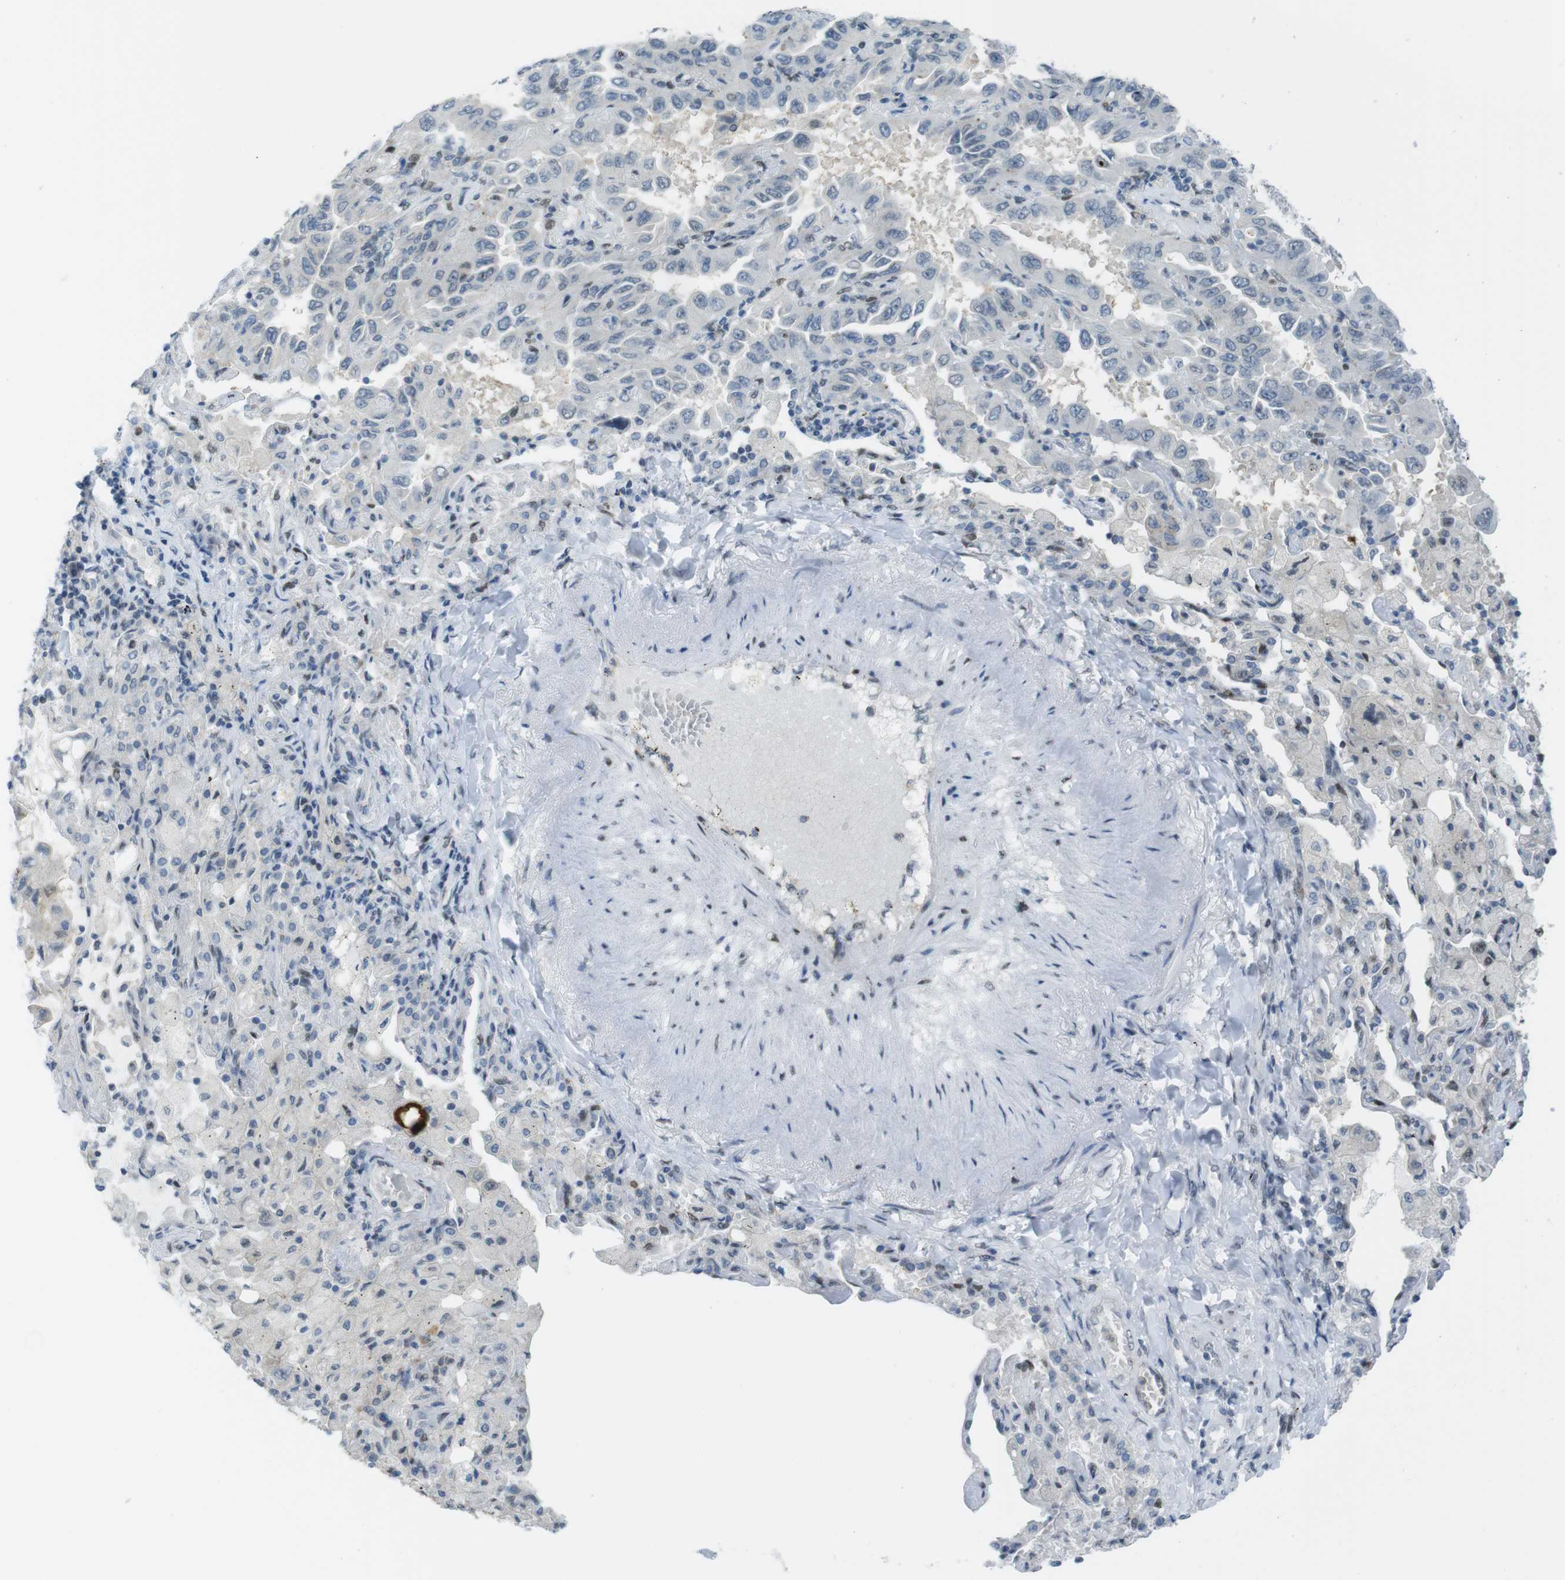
{"staining": {"intensity": "negative", "quantity": "none", "location": "none"}, "tissue": "lung cancer", "cell_type": "Tumor cells", "image_type": "cancer", "snomed": [{"axis": "morphology", "description": "Adenocarcinoma, NOS"}, {"axis": "topography", "description": "Lung"}], "caption": "Lung adenocarcinoma was stained to show a protein in brown. There is no significant staining in tumor cells.", "gene": "UBB", "patient": {"sex": "male", "age": 64}}